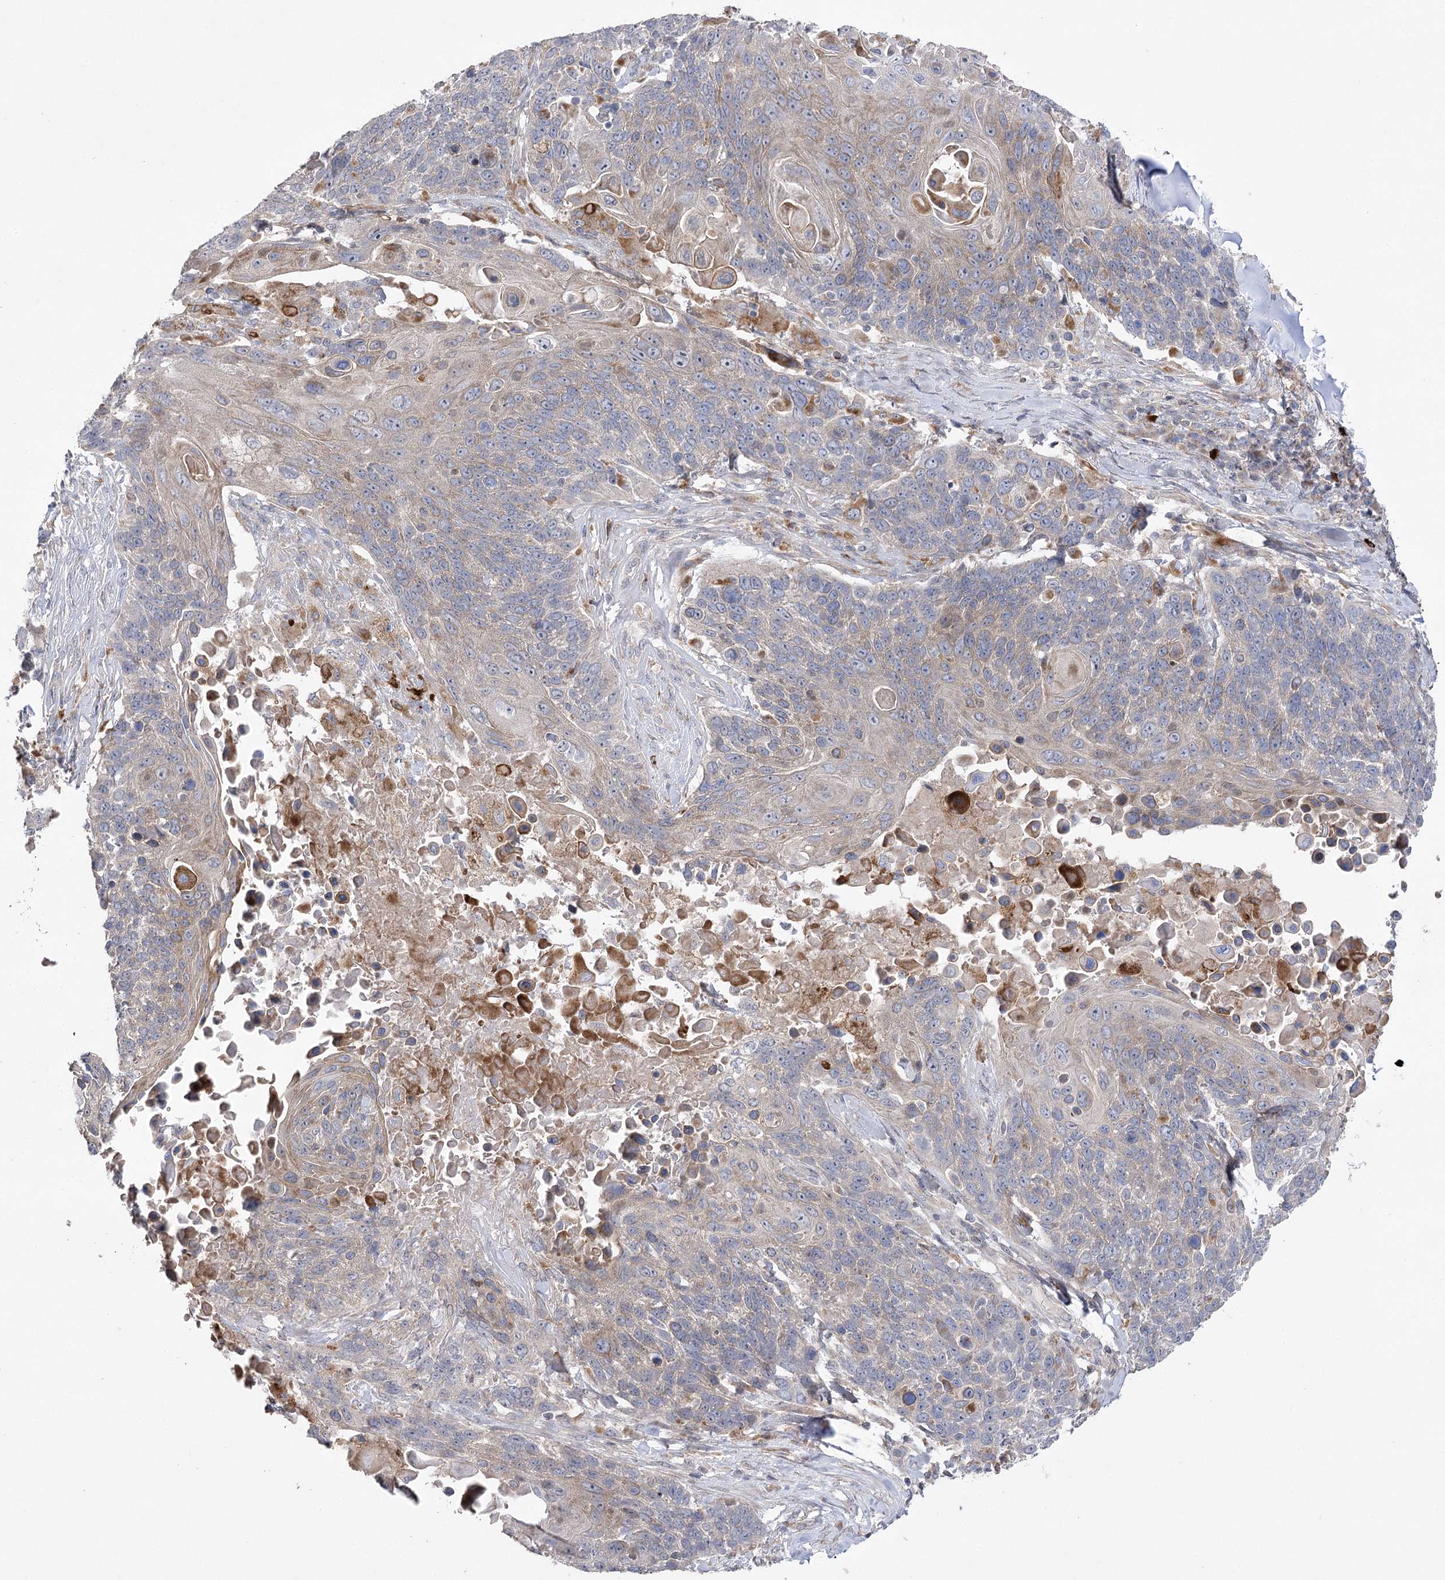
{"staining": {"intensity": "weak", "quantity": "<25%", "location": "cytoplasmic/membranous"}, "tissue": "lung cancer", "cell_type": "Tumor cells", "image_type": "cancer", "snomed": [{"axis": "morphology", "description": "Squamous cell carcinoma, NOS"}, {"axis": "topography", "description": "Lung"}], "caption": "The IHC histopathology image has no significant positivity in tumor cells of lung cancer tissue.", "gene": "OBSL1", "patient": {"sex": "male", "age": 66}}